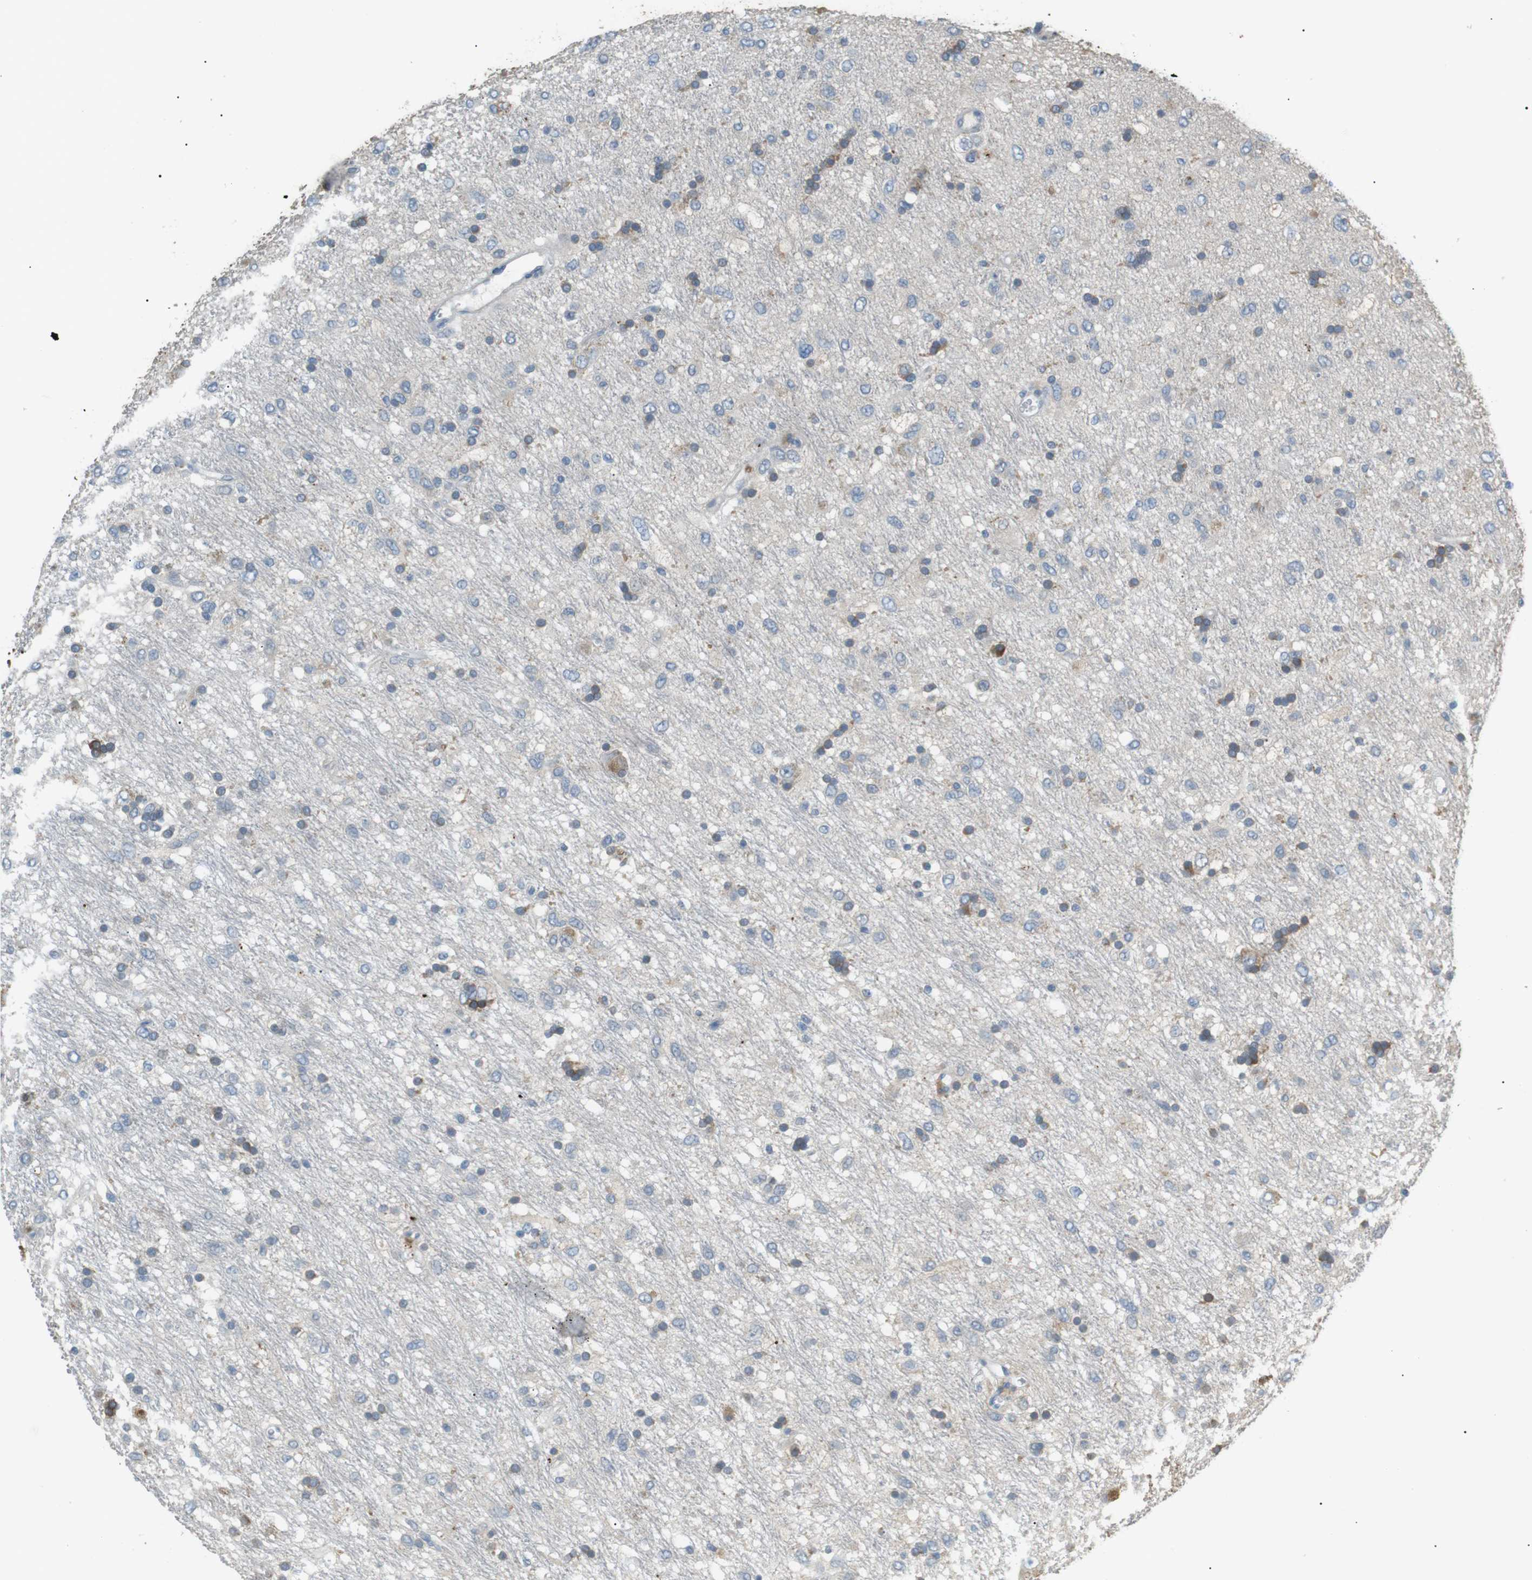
{"staining": {"intensity": "weak", "quantity": "<25%", "location": "cytoplasmic/membranous"}, "tissue": "glioma", "cell_type": "Tumor cells", "image_type": "cancer", "snomed": [{"axis": "morphology", "description": "Glioma, malignant, Low grade"}, {"axis": "topography", "description": "Brain"}], "caption": "Immunohistochemical staining of human low-grade glioma (malignant) shows no significant staining in tumor cells. The staining is performed using DAB brown chromogen with nuclei counter-stained in using hematoxylin.", "gene": "CDH26", "patient": {"sex": "male", "age": 77}}